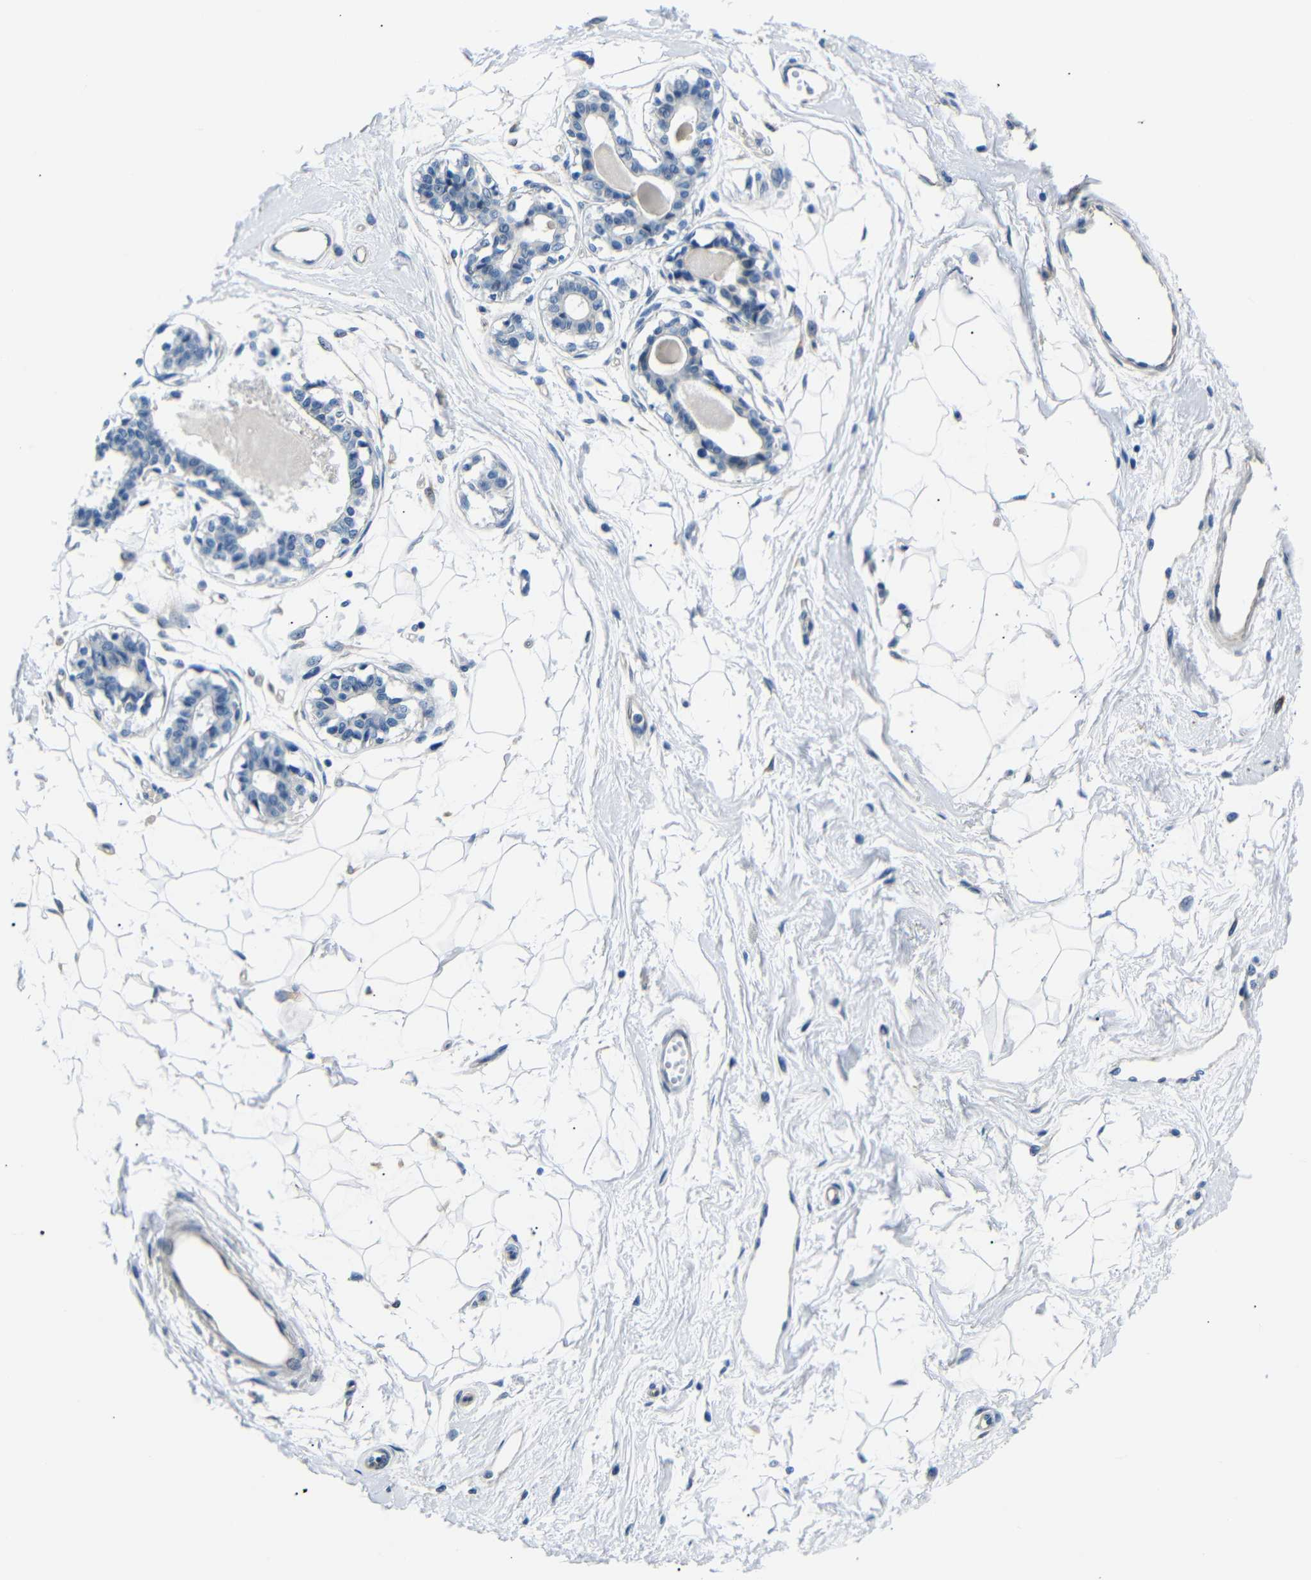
{"staining": {"intensity": "negative", "quantity": "none", "location": "none"}, "tissue": "breast", "cell_type": "Adipocytes", "image_type": "normal", "snomed": [{"axis": "morphology", "description": "Normal tissue, NOS"}, {"axis": "topography", "description": "Breast"}], "caption": "IHC histopathology image of benign breast stained for a protein (brown), which exhibits no expression in adipocytes.", "gene": "TAFA1", "patient": {"sex": "female", "age": 45}}